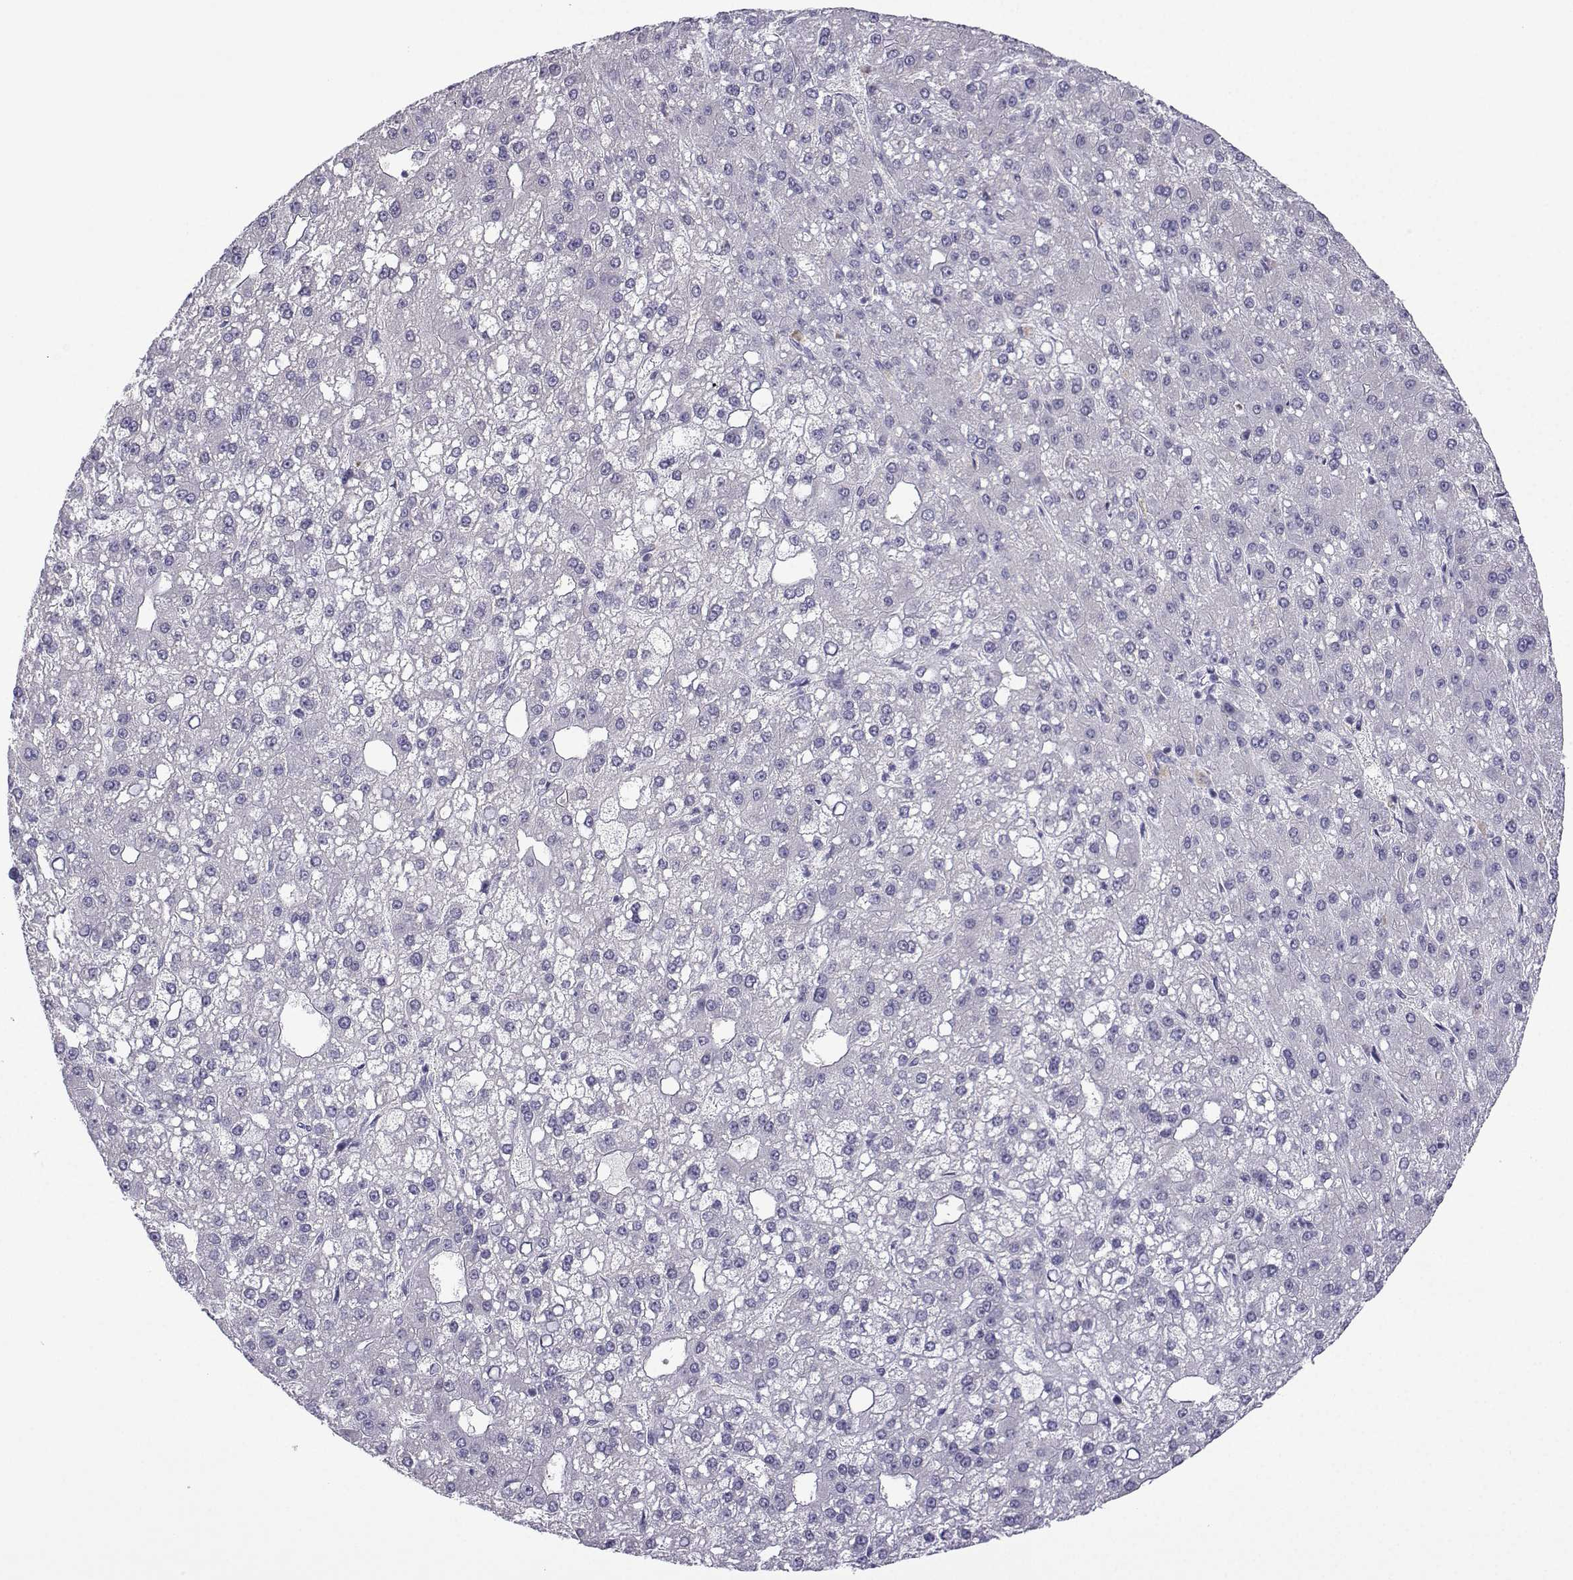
{"staining": {"intensity": "negative", "quantity": "none", "location": "none"}, "tissue": "liver cancer", "cell_type": "Tumor cells", "image_type": "cancer", "snomed": [{"axis": "morphology", "description": "Carcinoma, Hepatocellular, NOS"}, {"axis": "topography", "description": "Liver"}], "caption": "This image is of liver cancer stained with immunohistochemistry to label a protein in brown with the nuclei are counter-stained blue. There is no positivity in tumor cells.", "gene": "SPACA7", "patient": {"sex": "male", "age": 67}}